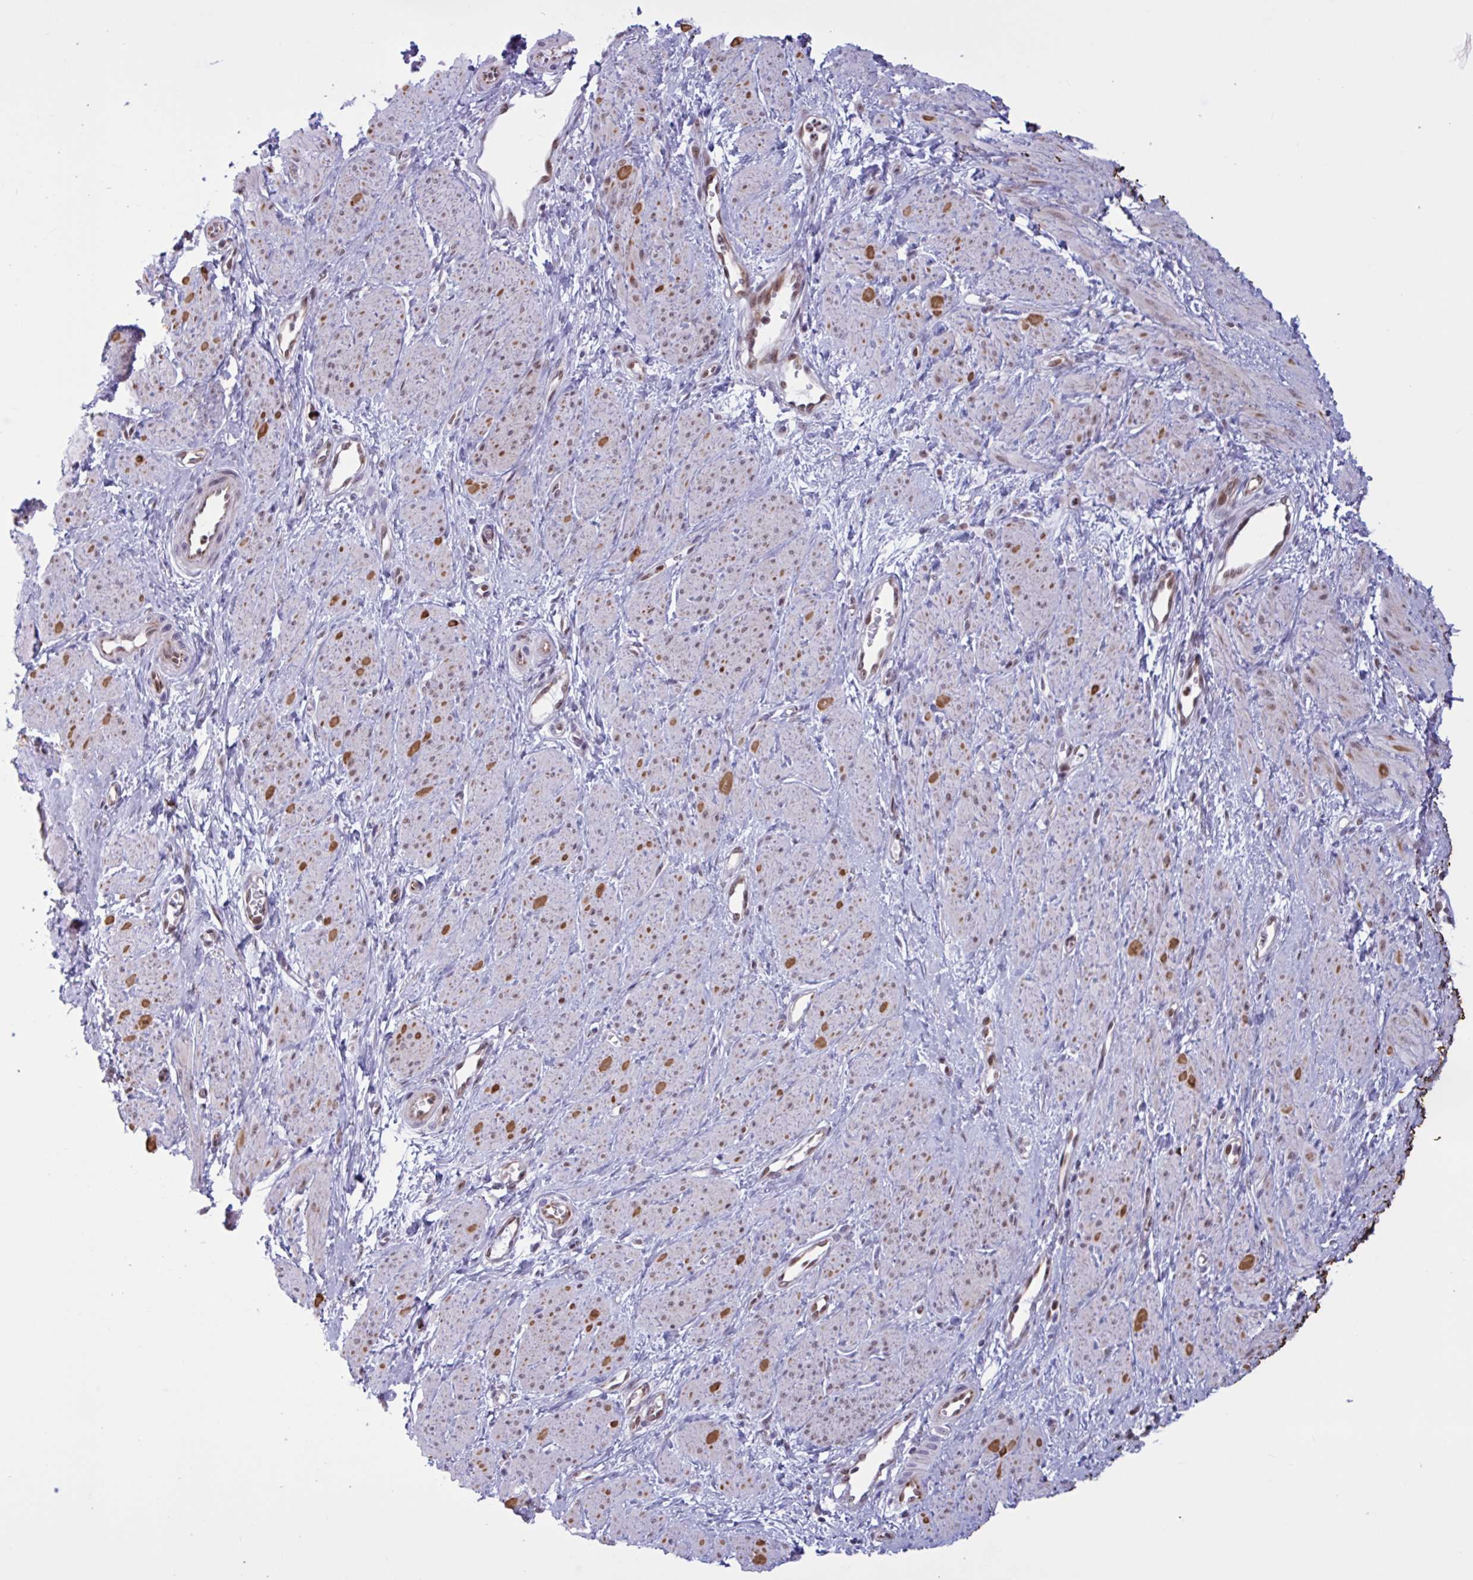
{"staining": {"intensity": "moderate", "quantity": "<25%", "location": "cytoplasmic/membranous"}, "tissue": "smooth muscle", "cell_type": "Smooth muscle cells", "image_type": "normal", "snomed": [{"axis": "morphology", "description": "Normal tissue, NOS"}, {"axis": "topography", "description": "Smooth muscle"}, {"axis": "topography", "description": "Uterus"}], "caption": "An immunohistochemistry histopathology image of normal tissue is shown. Protein staining in brown shows moderate cytoplasmic/membranous positivity in smooth muscle within smooth muscle cells.", "gene": "PRMT6", "patient": {"sex": "female", "age": 39}}